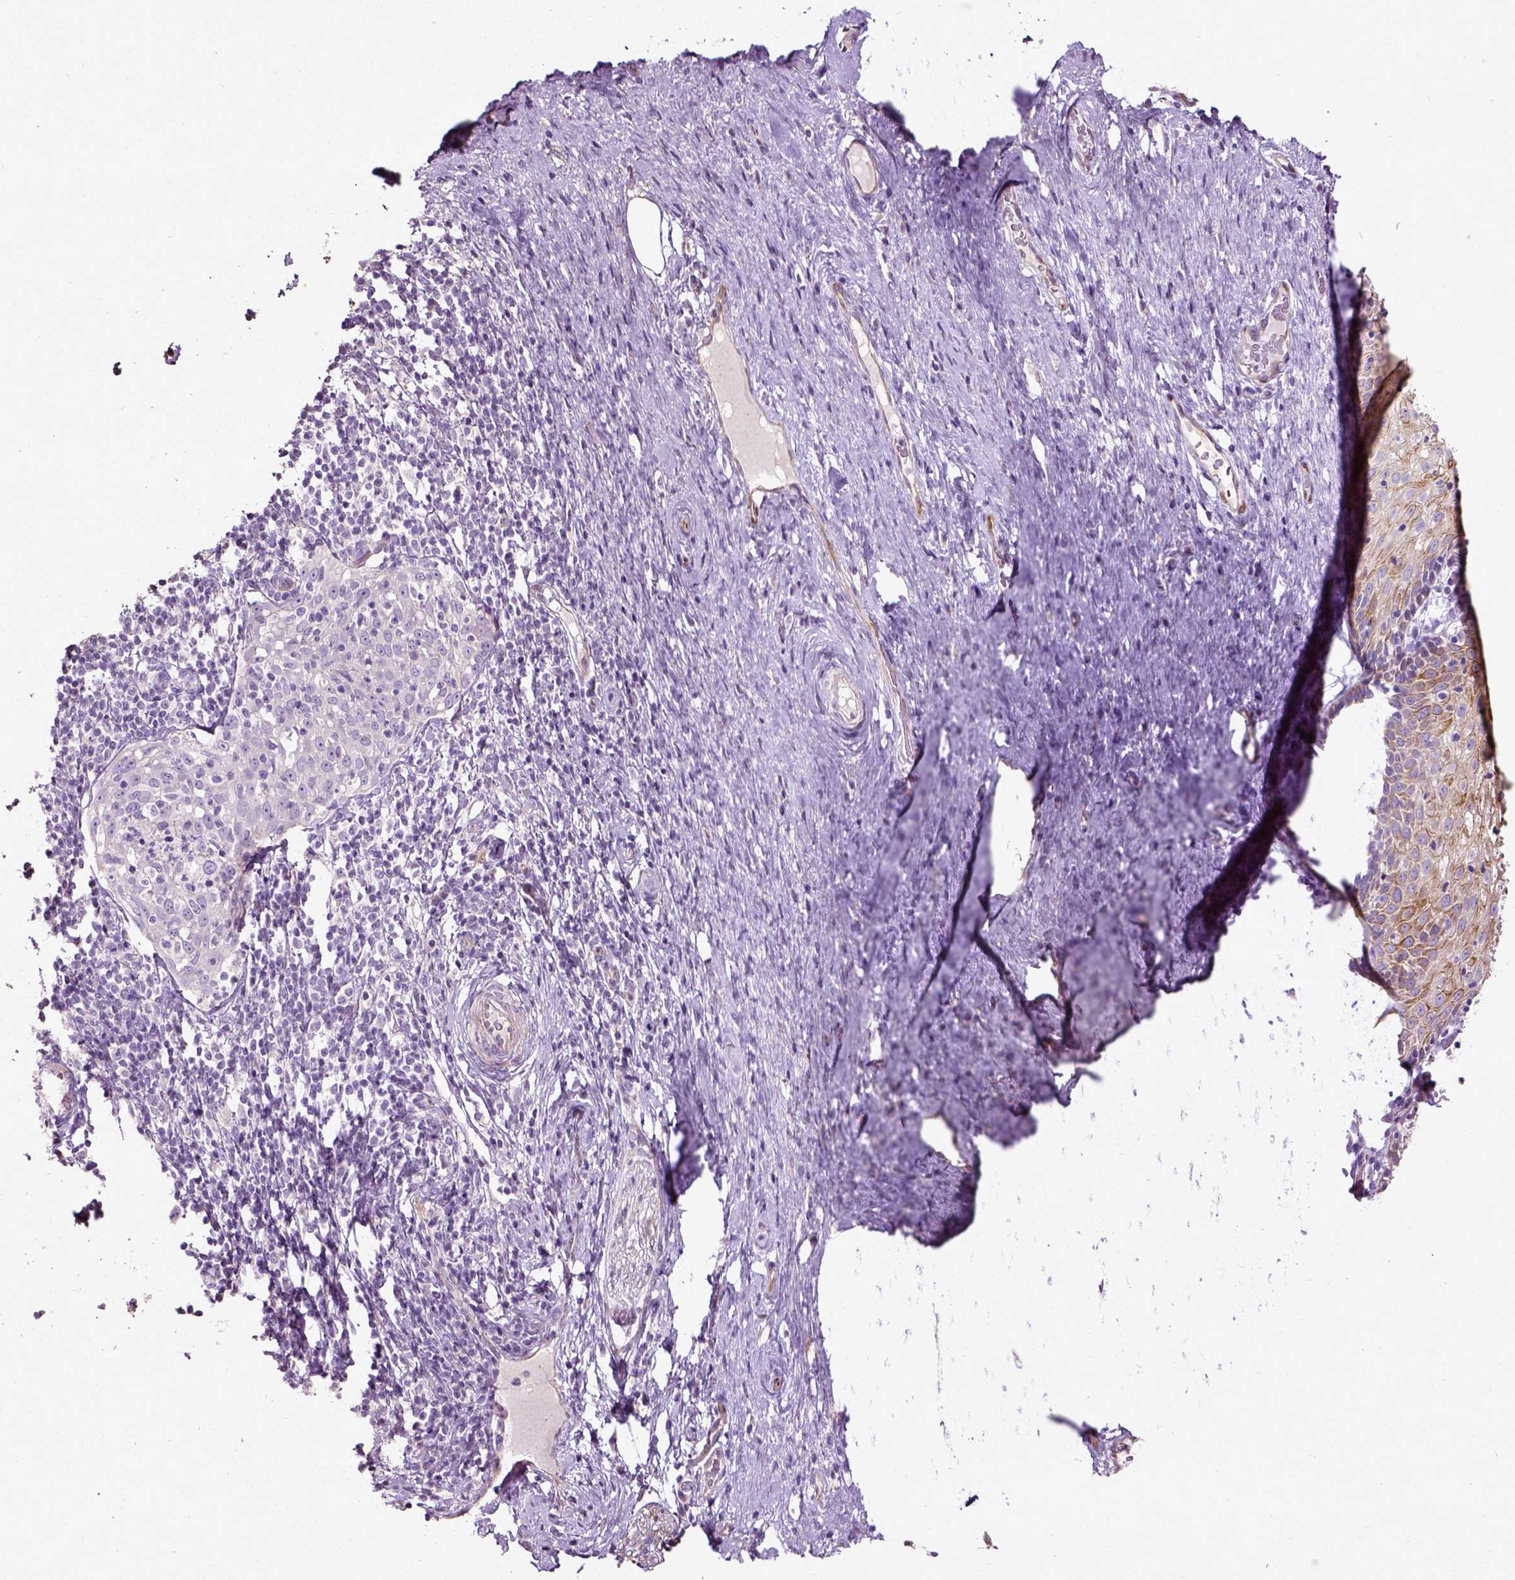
{"staining": {"intensity": "negative", "quantity": "none", "location": "none"}, "tissue": "cervical cancer", "cell_type": "Tumor cells", "image_type": "cancer", "snomed": [{"axis": "morphology", "description": "Squamous cell carcinoma, NOS"}, {"axis": "topography", "description": "Cervix"}], "caption": "Cervical squamous cell carcinoma stained for a protein using immunohistochemistry reveals no expression tumor cells.", "gene": "PKP3", "patient": {"sex": "female", "age": 51}}